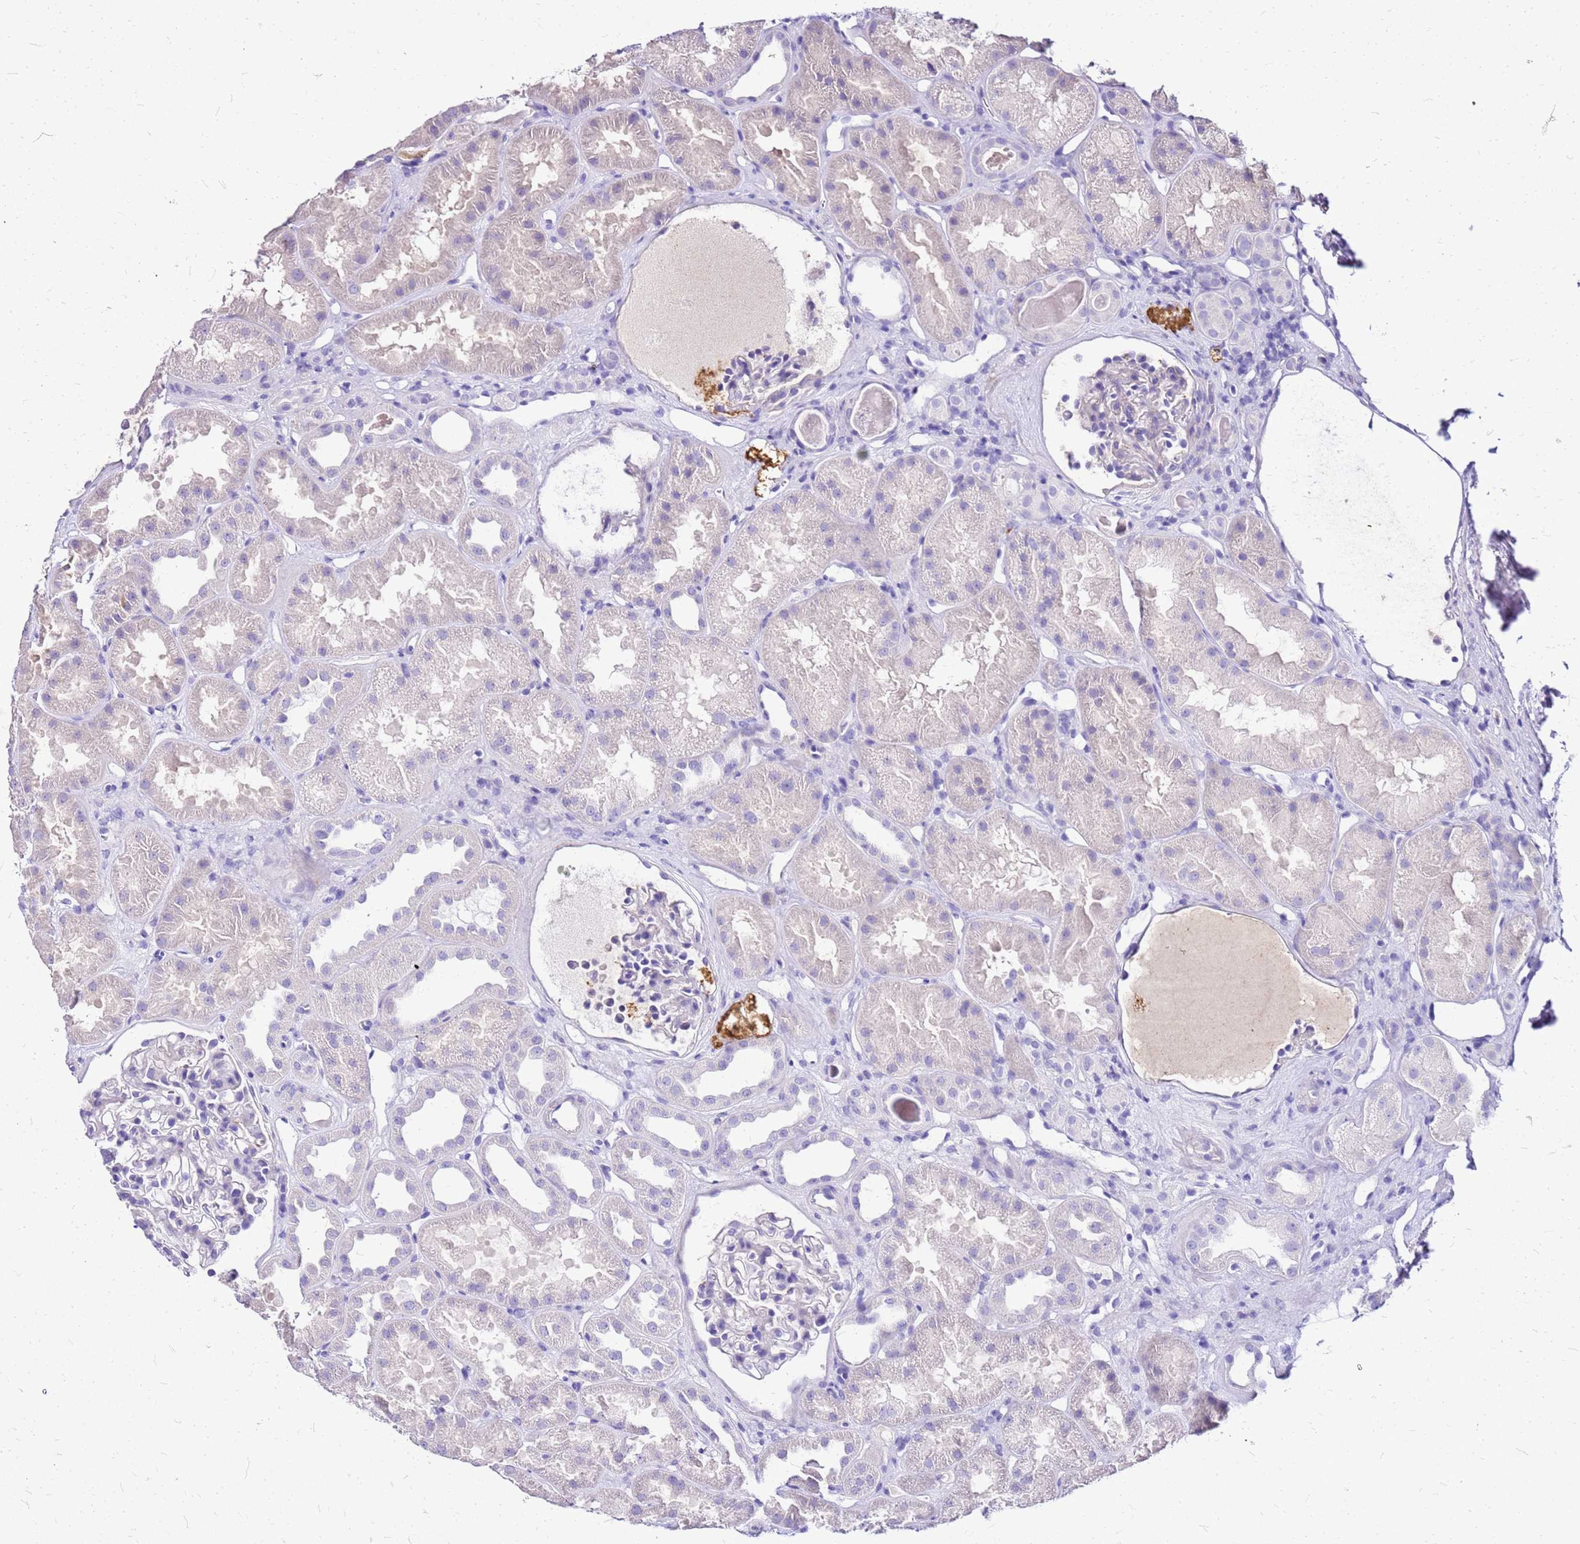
{"staining": {"intensity": "negative", "quantity": "none", "location": "none"}, "tissue": "kidney", "cell_type": "Cells in glomeruli", "image_type": "normal", "snomed": [{"axis": "morphology", "description": "Normal tissue, NOS"}, {"axis": "topography", "description": "Kidney"}], "caption": "Immunohistochemical staining of unremarkable human kidney exhibits no significant positivity in cells in glomeruli.", "gene": "DCDC2B", "patient": {"sex": "male", "age": 61}}